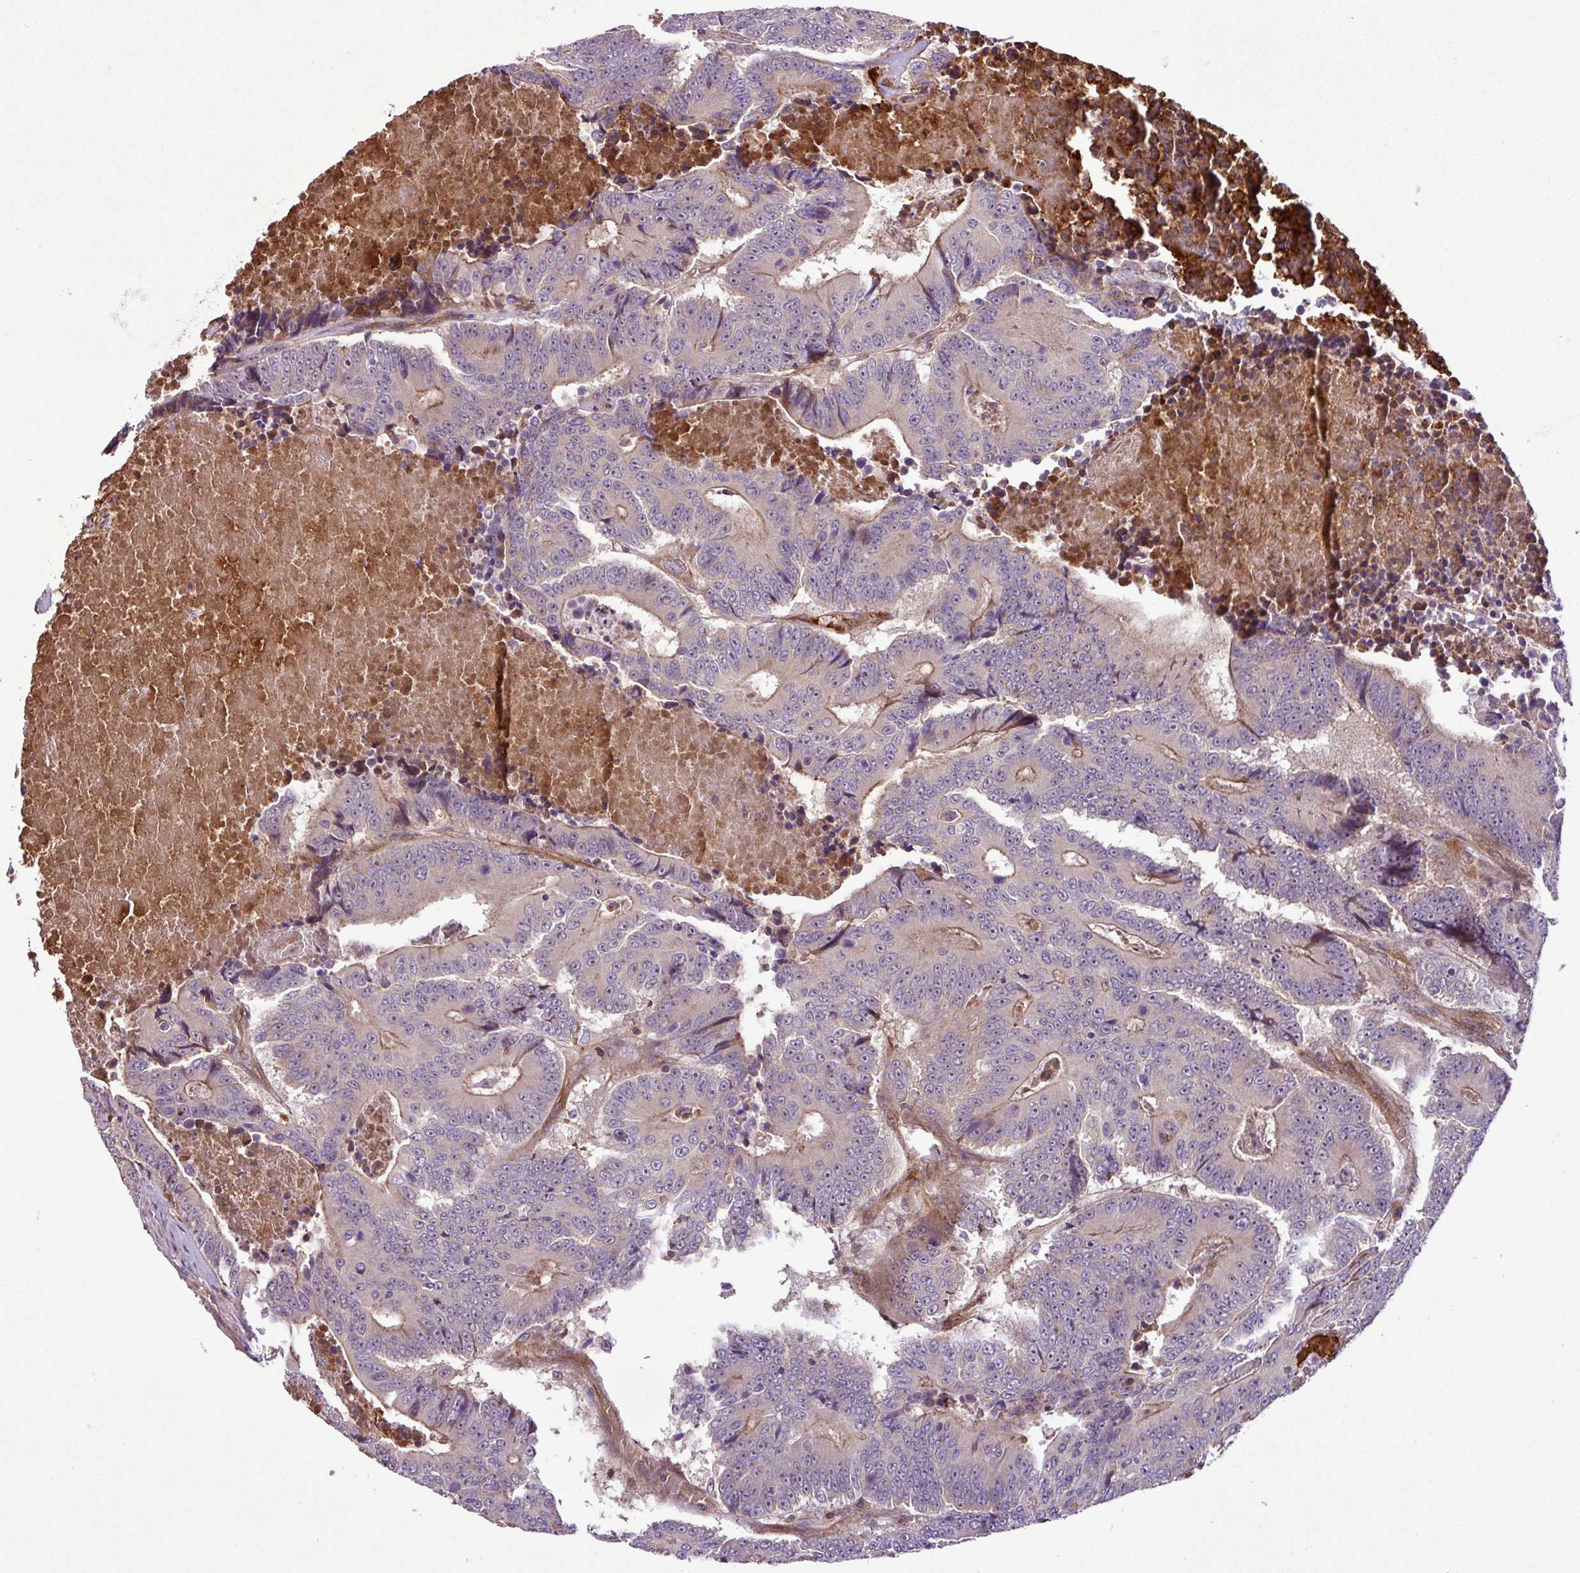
{"staining": {"intensity": "moderate", "quantity": "<25%", "location": "cytoplasmic/membranous"}, "tissue": "colorectal cancer", "cell_type": "Tumor cells", "image_type": "cancer", "snomed": [{"axis": "morphology", "description": "Adenocarcinoma, NOS"}, {"axis": "topography", "description": "Colon"}], "caption": "Moderate cytoplasmic/membranous staining is appreciated in about <25% of tumor cells in colorectal cancer (adenocarcinoma). (brown staining indicates protein expression, while blue staining denotes nuclei).", "gene": "ZNF266", "patient": {"sex": "male", "age": 83}}